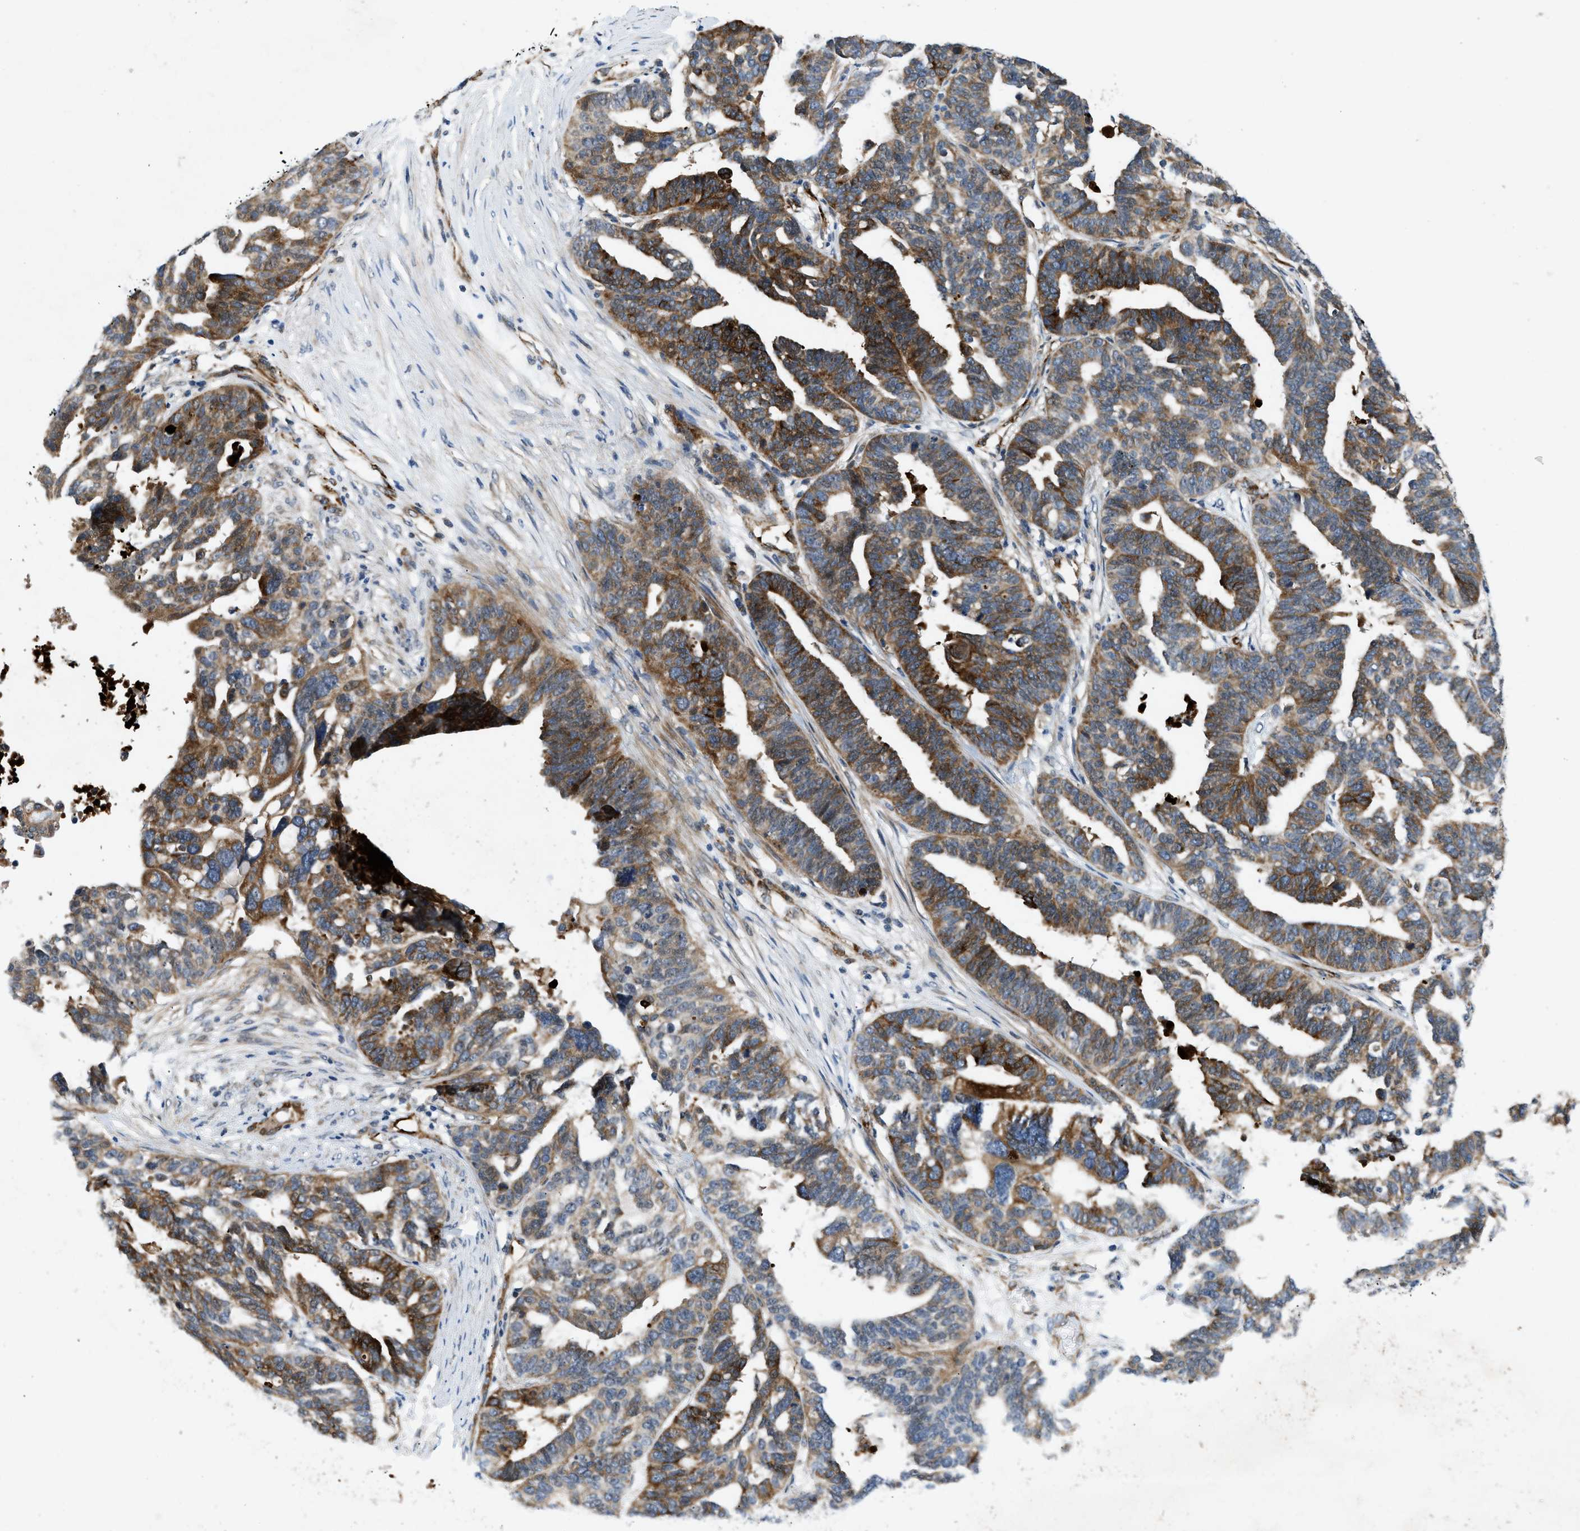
{"staining": {"intensity": "strong", "quantity": "25%-75%", "location": "cytoplasmic/membranous"}, "tissue": "ovarian cancer", "cell_type": "Tumor cells", "image_type": "cancer", "snomed": [{"axis": "morphology", "description": "Cystadenocarcinoma, serous, NOS"}, {"axis": "topography", "description": "Ovary"}], "caption": "Serous cystadenocarcinoma (ovarian) was stained to show a protein in brown. There is high levels of strong cytoplasmic/membranous positivity in approximately 25%-75% of tumor cells. (IHC, brightfield microscopy, high magnification).", "gene": "ZNF599", "patient": {"sex": "female", "age": 59}}